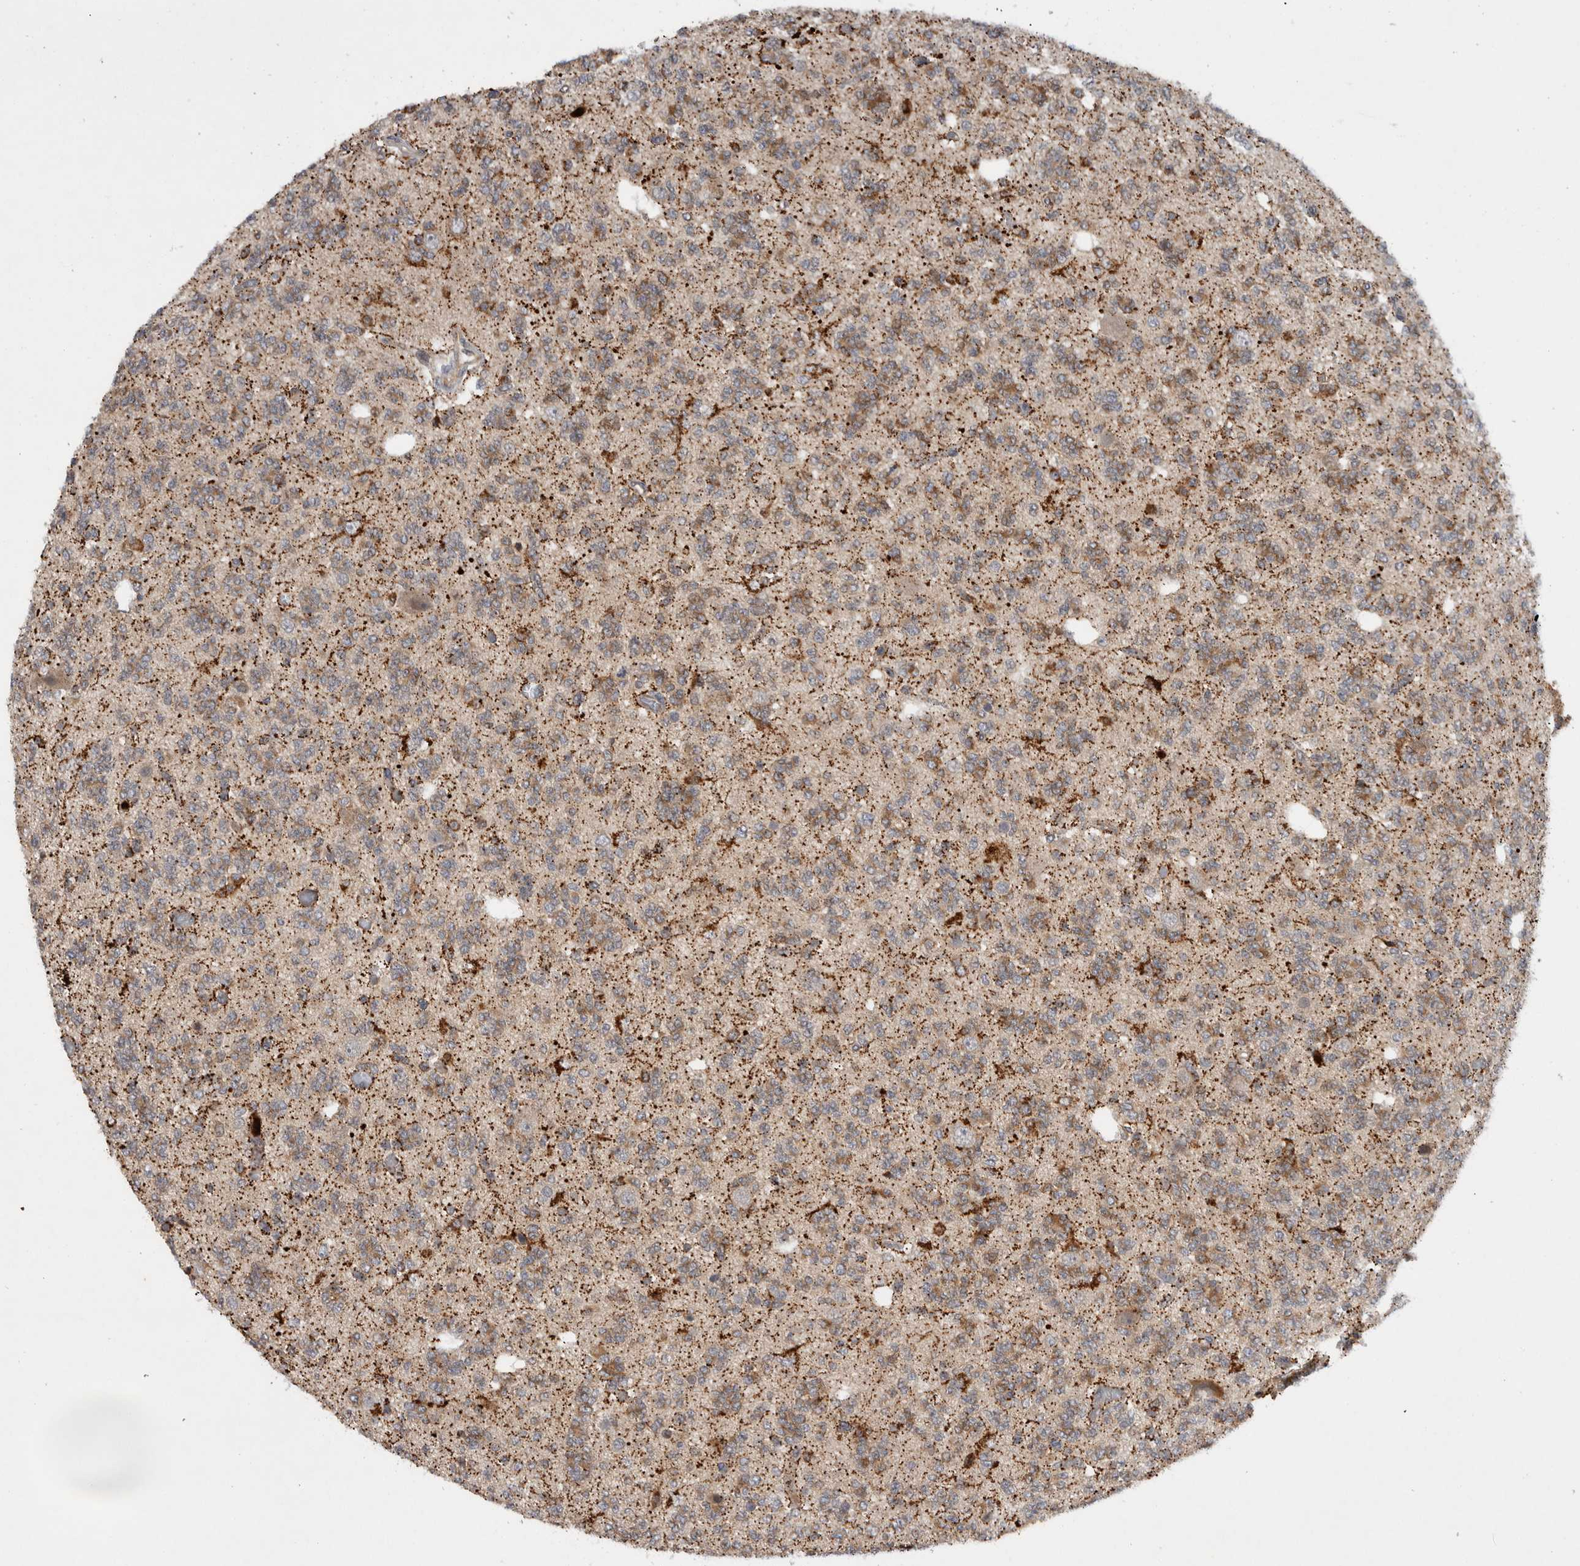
{"staining": {"intensity": "moderate", "quantity": ">75%", "location": "cytoplasmic/membranous"}, "tissue": "glioma", "cell_type": "Tumor cells", "image_type": "cancer", "snomed": [{"axis": "morphology", "description": "Glioma, malignant, Low grade"}, {"axis": "topography", "description": "Brain"}], "caption": "Immunohistochemical staining of human malignant low-grade glioma exhibits medium levels of moderate cytoplasmic/membranous staining in about >75% of tumor cells. Ihc stains the protein in brown and the nuclei are stained blue.", "gene": "PDCD2", "patient": {"sex": "male", "age": 38}}